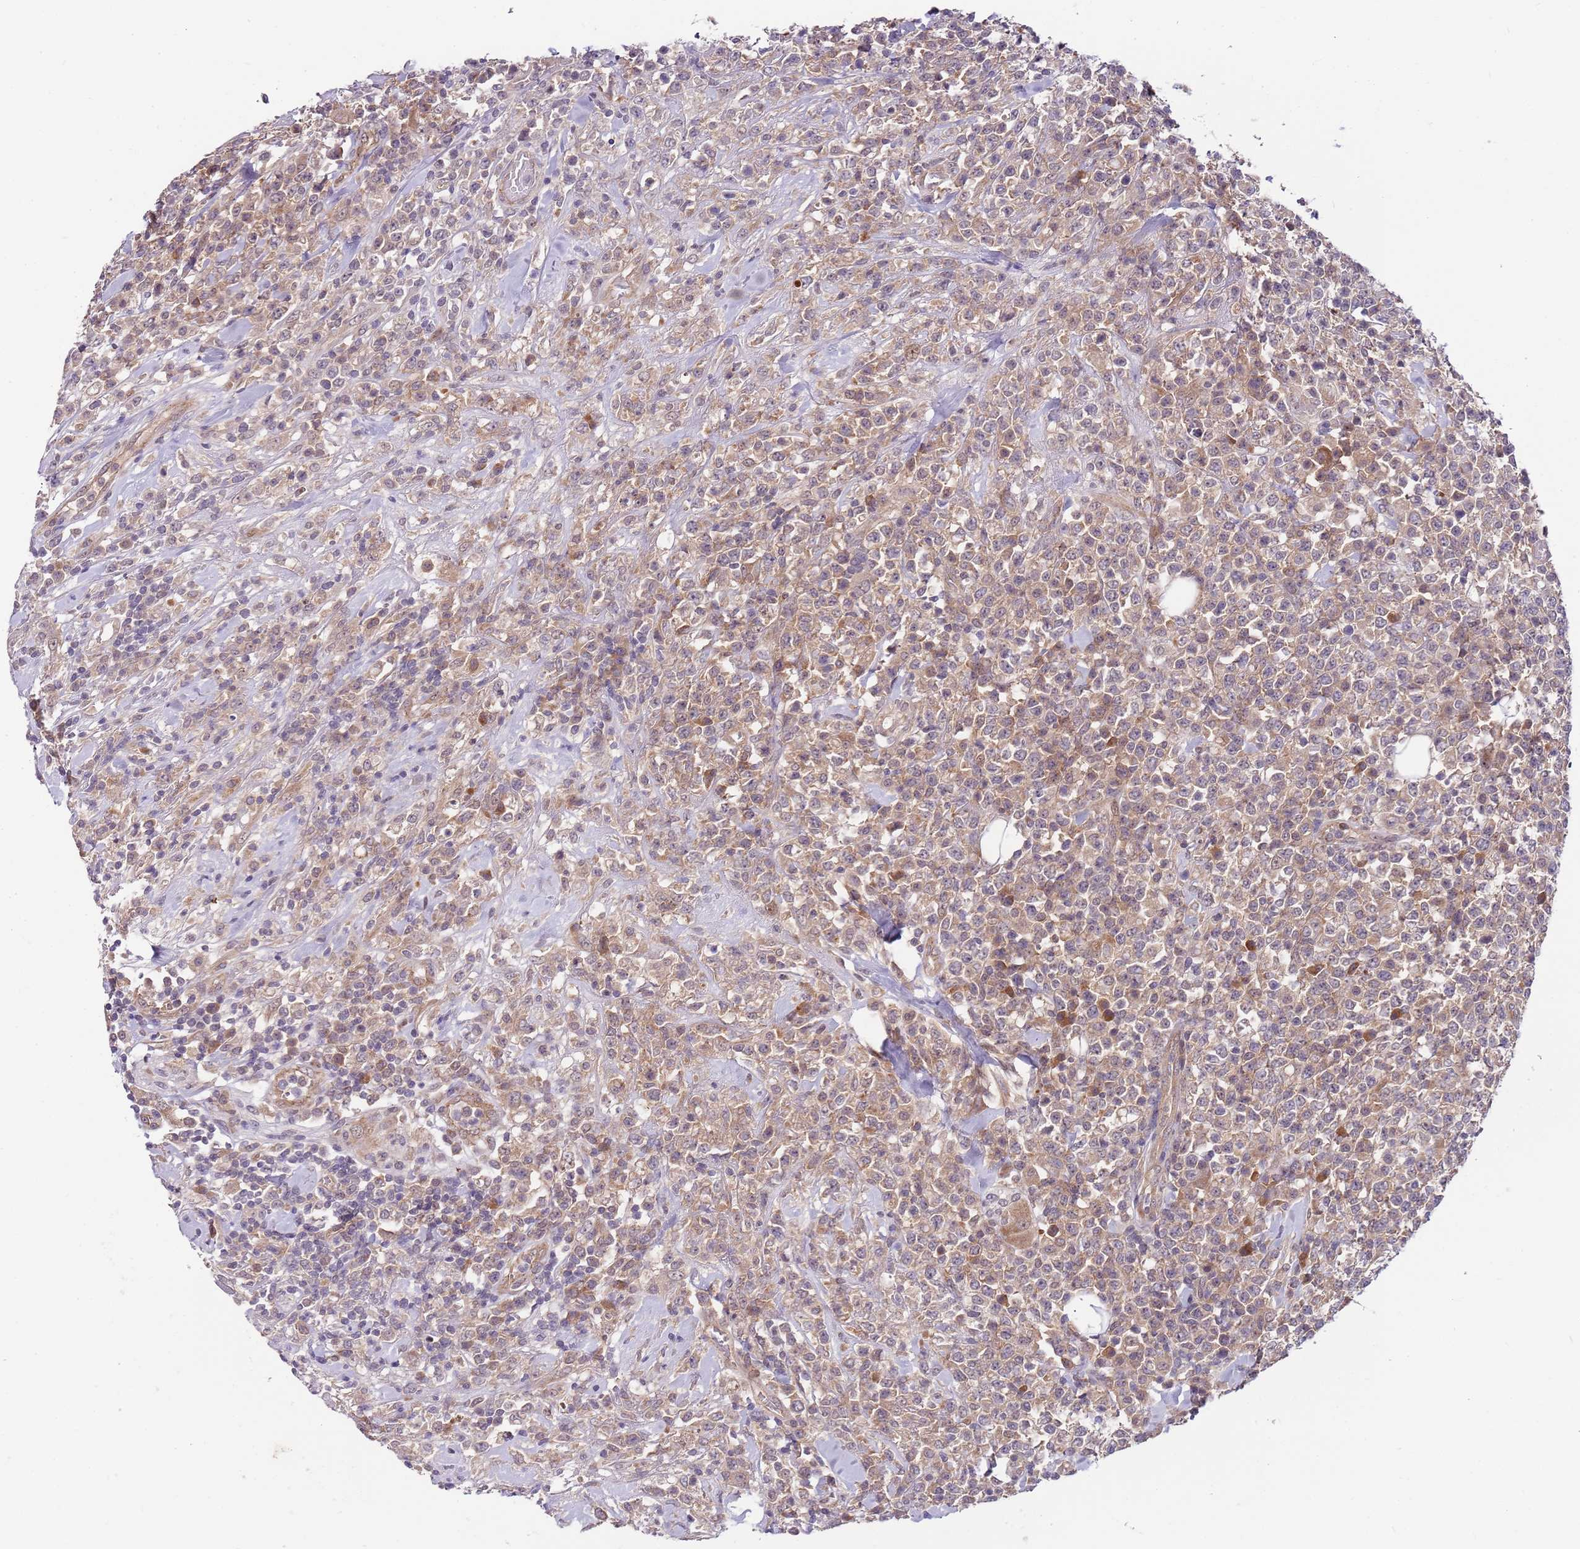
{"staining": {"intensity": "moderate", "quantity": "25%-75%", "location": "cytoplasmic/membranous"}, "tissue": "lymphoma", "cell_type": "Tumor cells", "image_type": "cancer", "snomed": [{"axis": "morphology", "description": "Malignant lymphoma, non-Hodgkin's type, High grade"}, {"axis": "topography", "description": "Colon"}], "caption": "DAB immunohistochemical staining of lymphoma reveals moderate cytoplasmic/membranous protein positivity in about 25%-75% of tumor cells.", "gene": "FBXL22", "patient": {"sex": "female", "age": 53}}